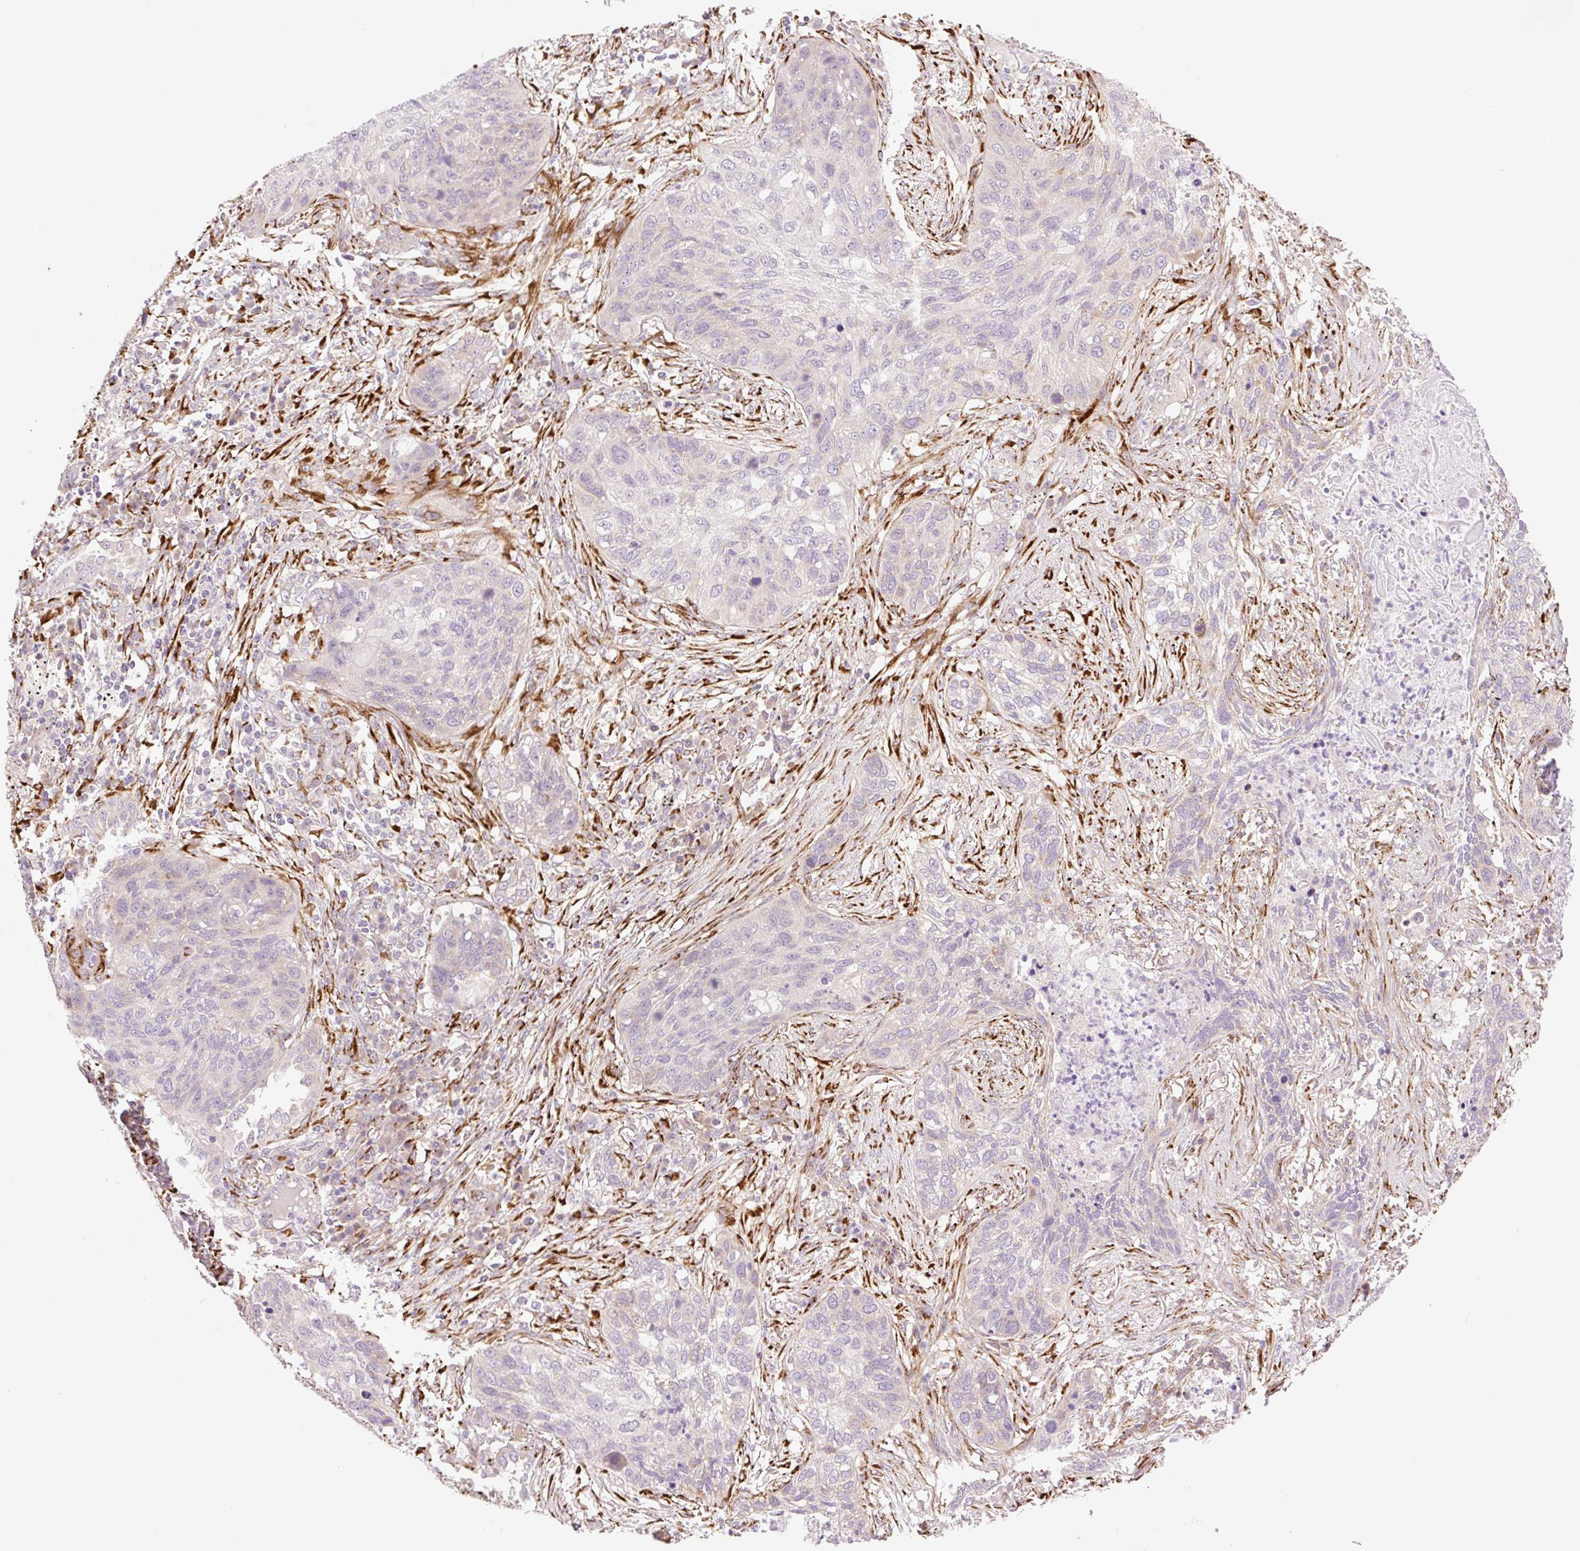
{"staining": {"intensity": "negative", "quantity": "none", "location": "none"}, "tissue": "lung cancer", "cell_type": "Tumor cells", "image_type": "cancer", "snomed": [{"axis": "morphology", "description": "Squamous cell carcinoma, NOS"}, {"axis": "topography", "description": "Lung"}], "caption": "There is no significant positivity in tumor cells of lung cancer (squamous cell carcinoma).", "gene": "COL5A1", "patient": {"sex": "female", "age": 63}}